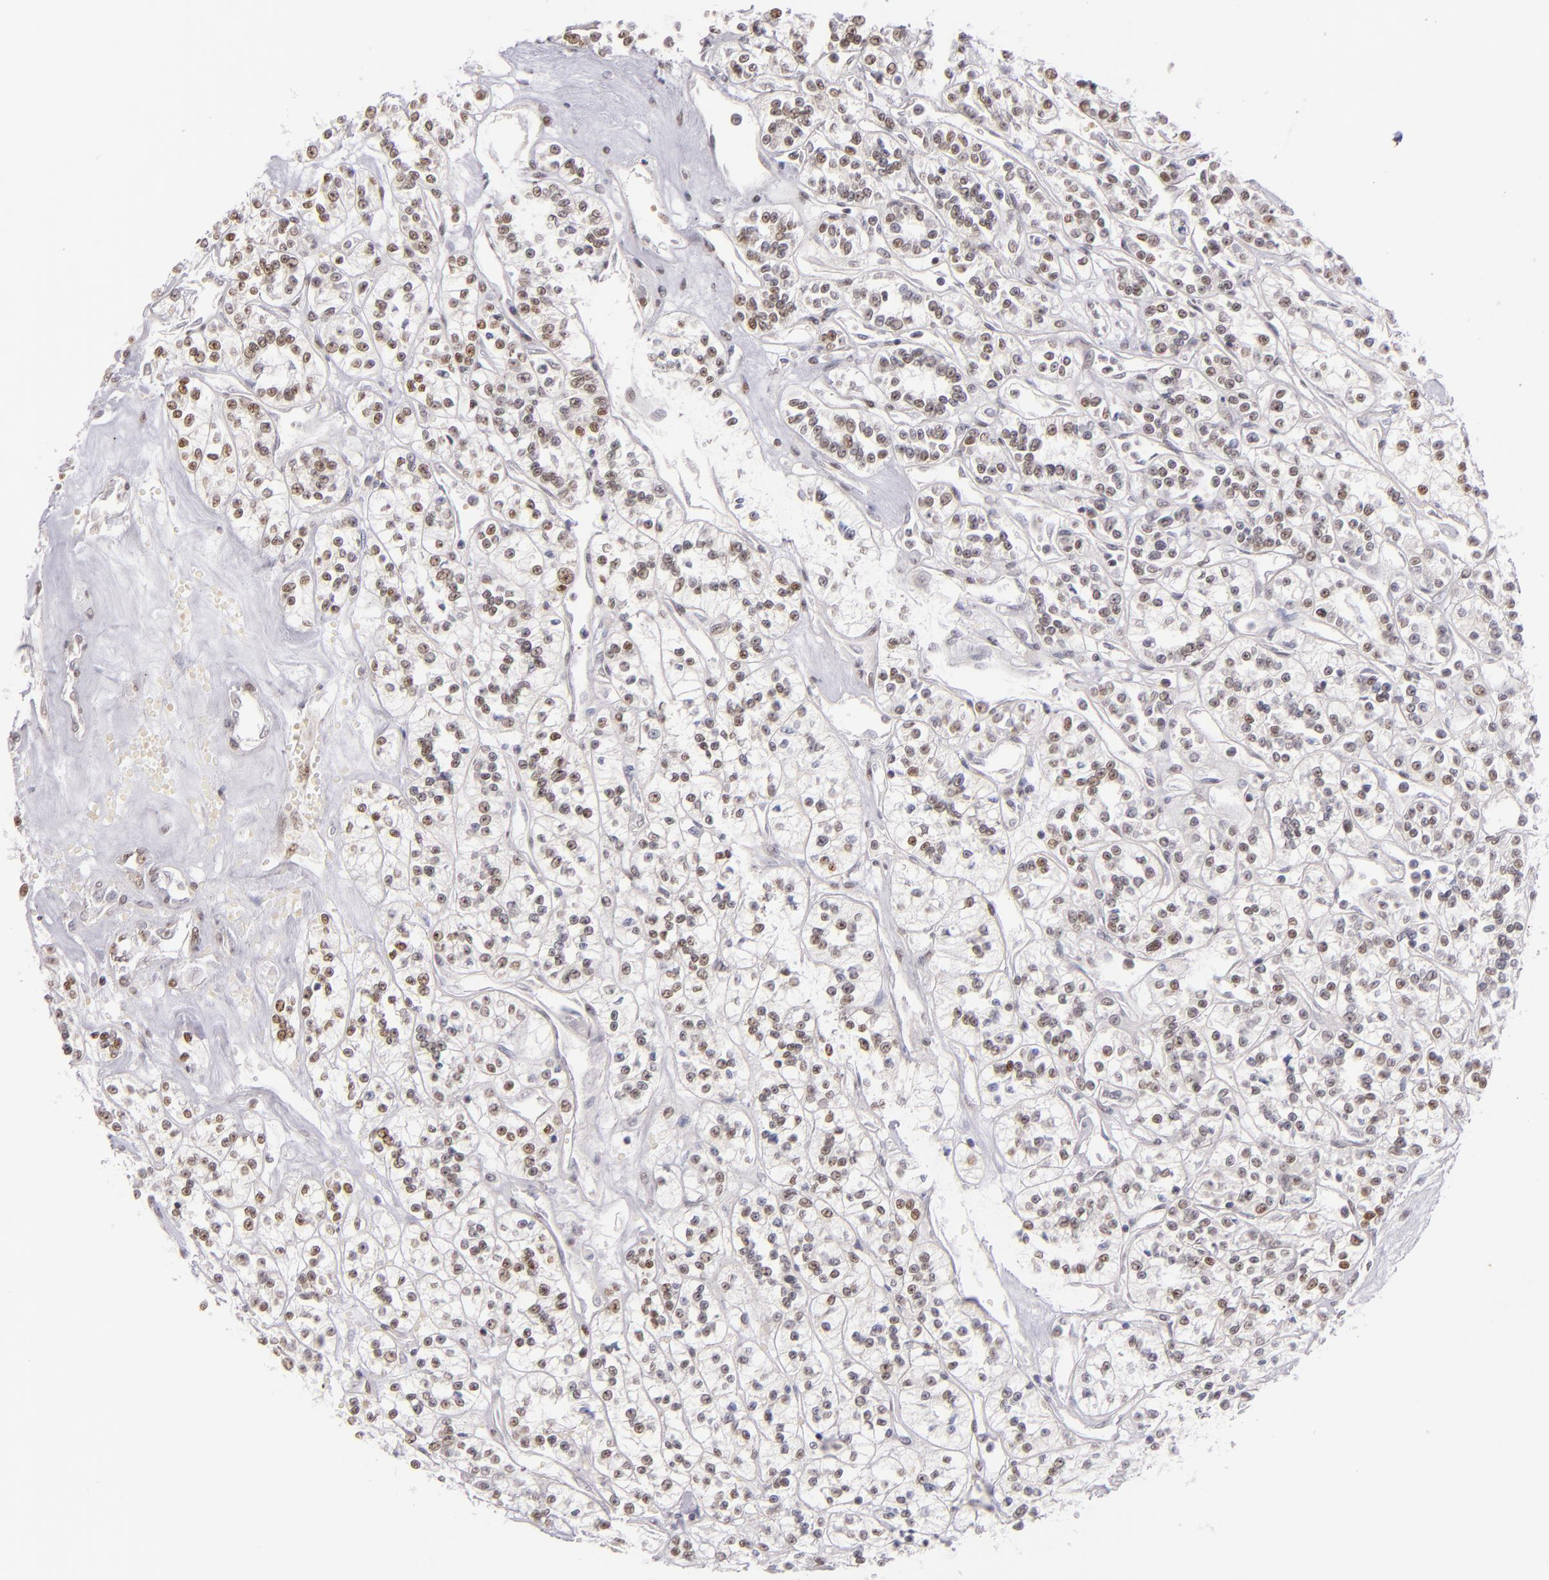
{"staining": {"intensity": "weak", "quantity": "25%-75%", "location": "nuclear"}, "tissue": "renal cancer", "cell_type": "Tumor cells", "image_type": "cancer", "snomed": [{"axis": "morphology", "description": "Adenocarcinoma, NOS"}, {"axis": "topography", "description": "Kidney"}], "caption": "This histopathology image demonstrates IHC staining of renal cancer (adenocarcinoma), with low weak nuclear expression in approximately 25%-75% of tumor cells.", "gene": "NCOR2", "patient": {"sex": "female", "age": 76}}